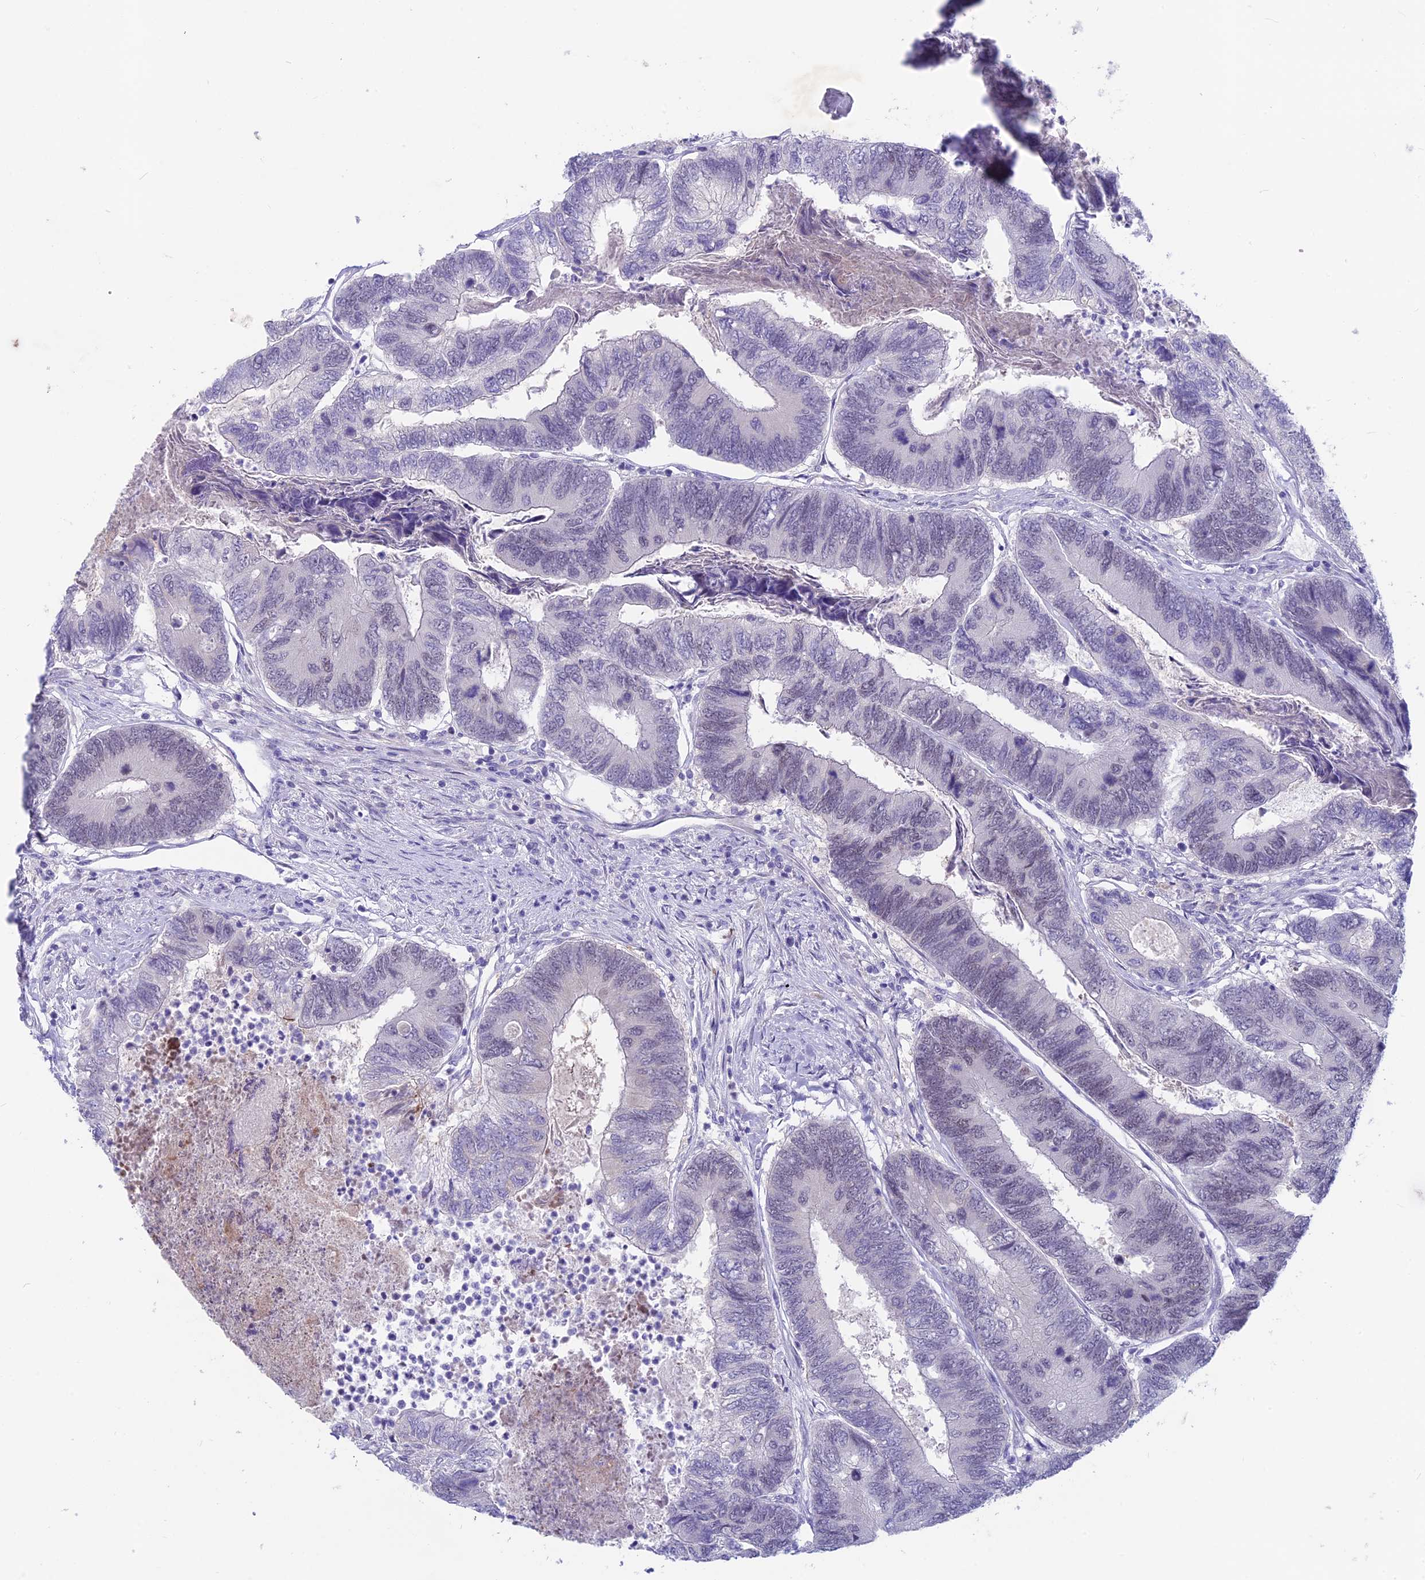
{"staining": {"intensity": "negative", "quantity": "none", "location": "none"}, "tissue": "colorectal cancer", "cell_type": "Tumor cells", "image_type": "cancer", "snomed": [{"axis": "morphology", "description": "Adenocarcinoma, NOS"}, {"axis": "topography", "description": "Colon"}], "caption": "A high-resolution histopathology image shows immunohistochemistry (IHC) staining of colorectal cancer (adenocarcinoma), which exhibits no significant staining in tumor cells.", "gene": "SNTN", "patient": {"sex": "female", "age": 67}}